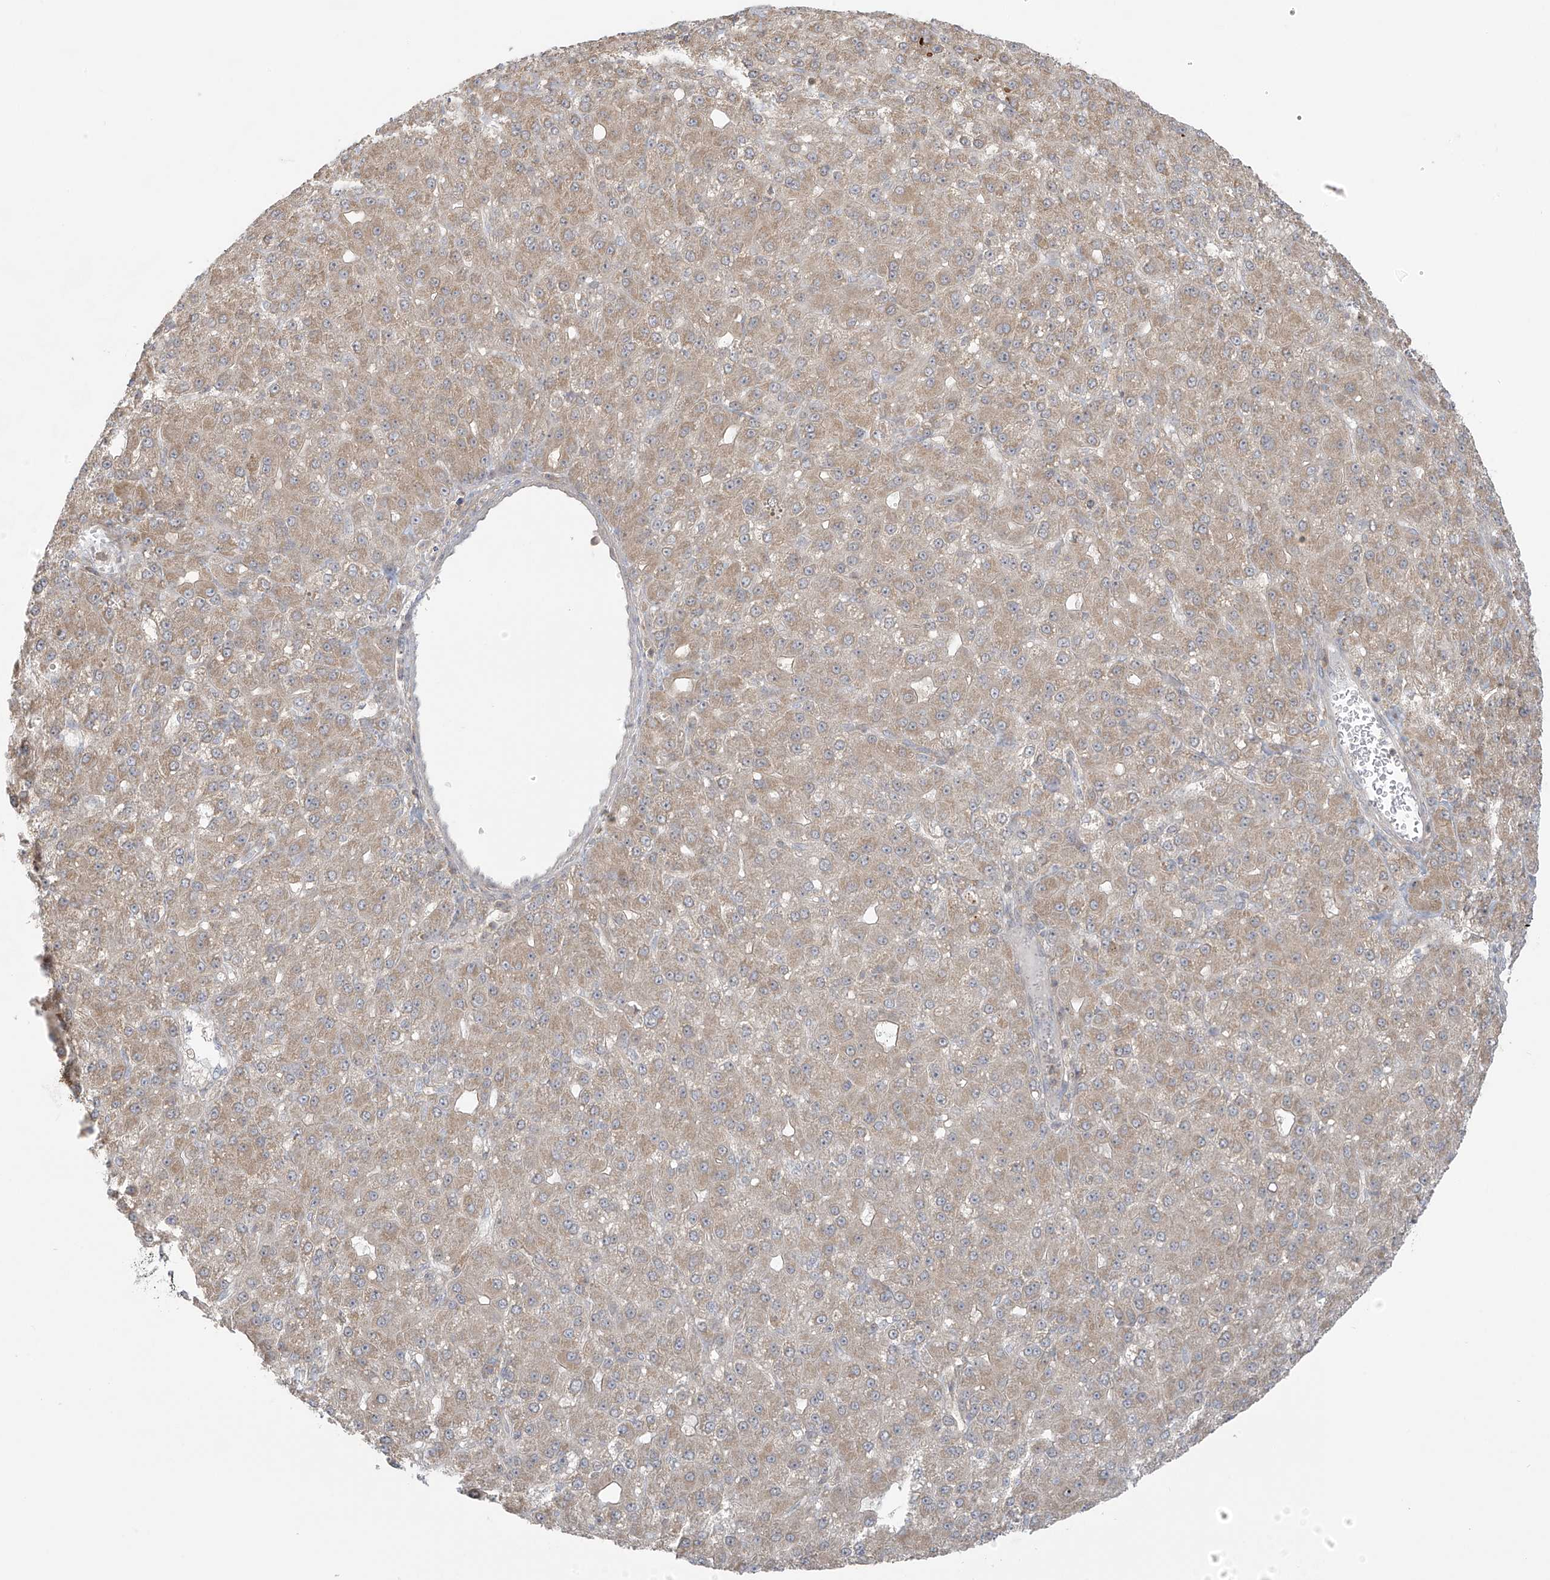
{"staining": {"intensity": "weak", "quantity": "25%-75%", "location": "cytoplasmic/membranous"}, "tissue": "liver cancer", "cell_type": "Tumor cells", "image_type": "cancer", "snomed": [{"axis": "morphology", "description": "Carcinoma, Hepatocellular, NOS"}, {"axis": "topography", "description": "Liver"}], "caption": "IHC photomicrograph of neoplastic tissue: human liver cancer stained using IHC demonstrates low levels of weak protein expression localized specifically in the cytoplasmic/membranous of tumor cells, appearing as a cytoplasmic/membranous brown color.", "gene": "HDDC2", "patient": {"sex": "male", "age": 67}}